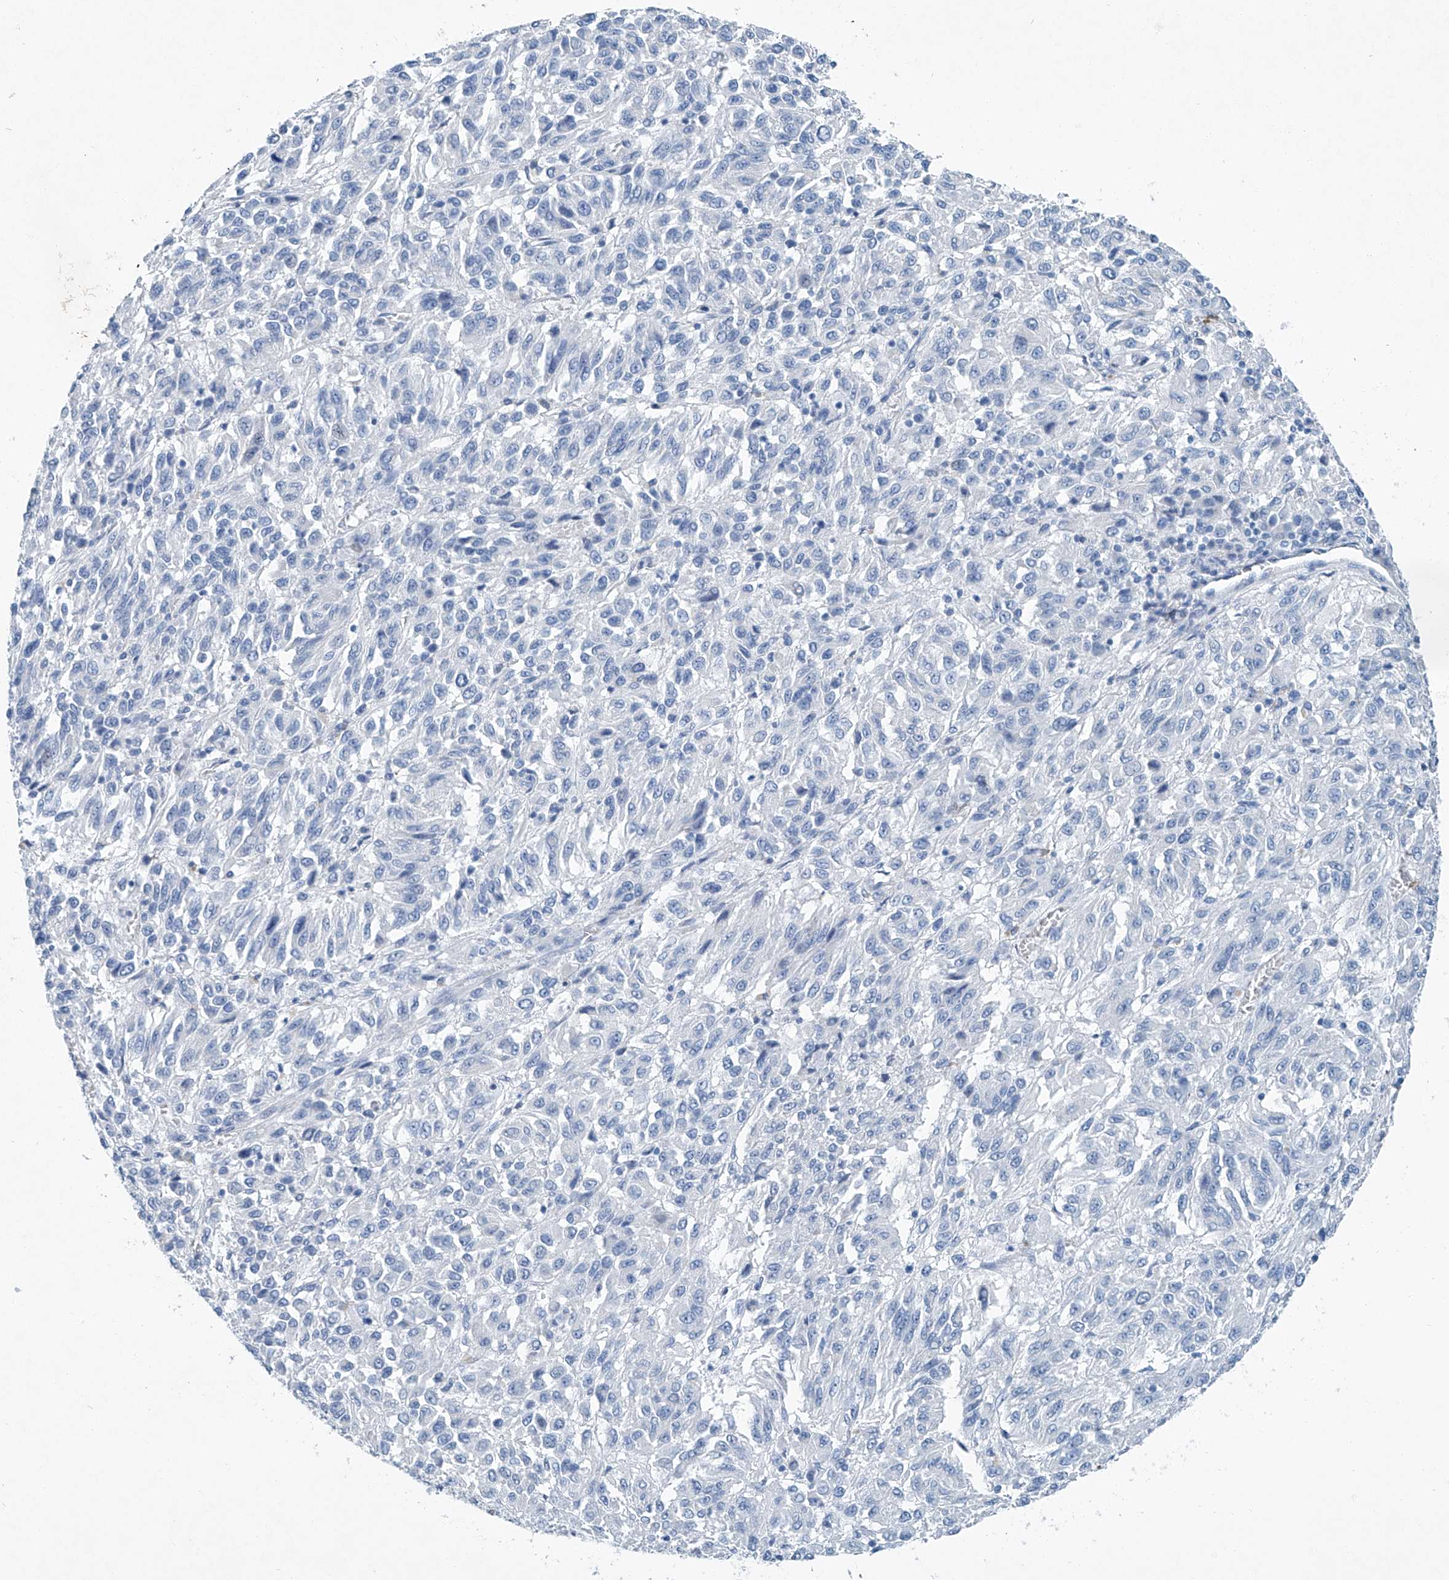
{"staining": {"intensity": "negative", "quantity": "none", "location": "none"}, "tissue": "melanoma", "cell_type": "Tumor cells", "image_type": "cancer", "snomed": [{"axis": "morphology", "description": "Malignant melanoma, Metastatic site"}, {"axis": "topography", "description": "Lung"}], "caption": "Immunohistochemical staining of human melanoma shows no significant staining in tumor cells.", "gene": "CYP2A7", "patient": {"sex": "male", "age": 64}}